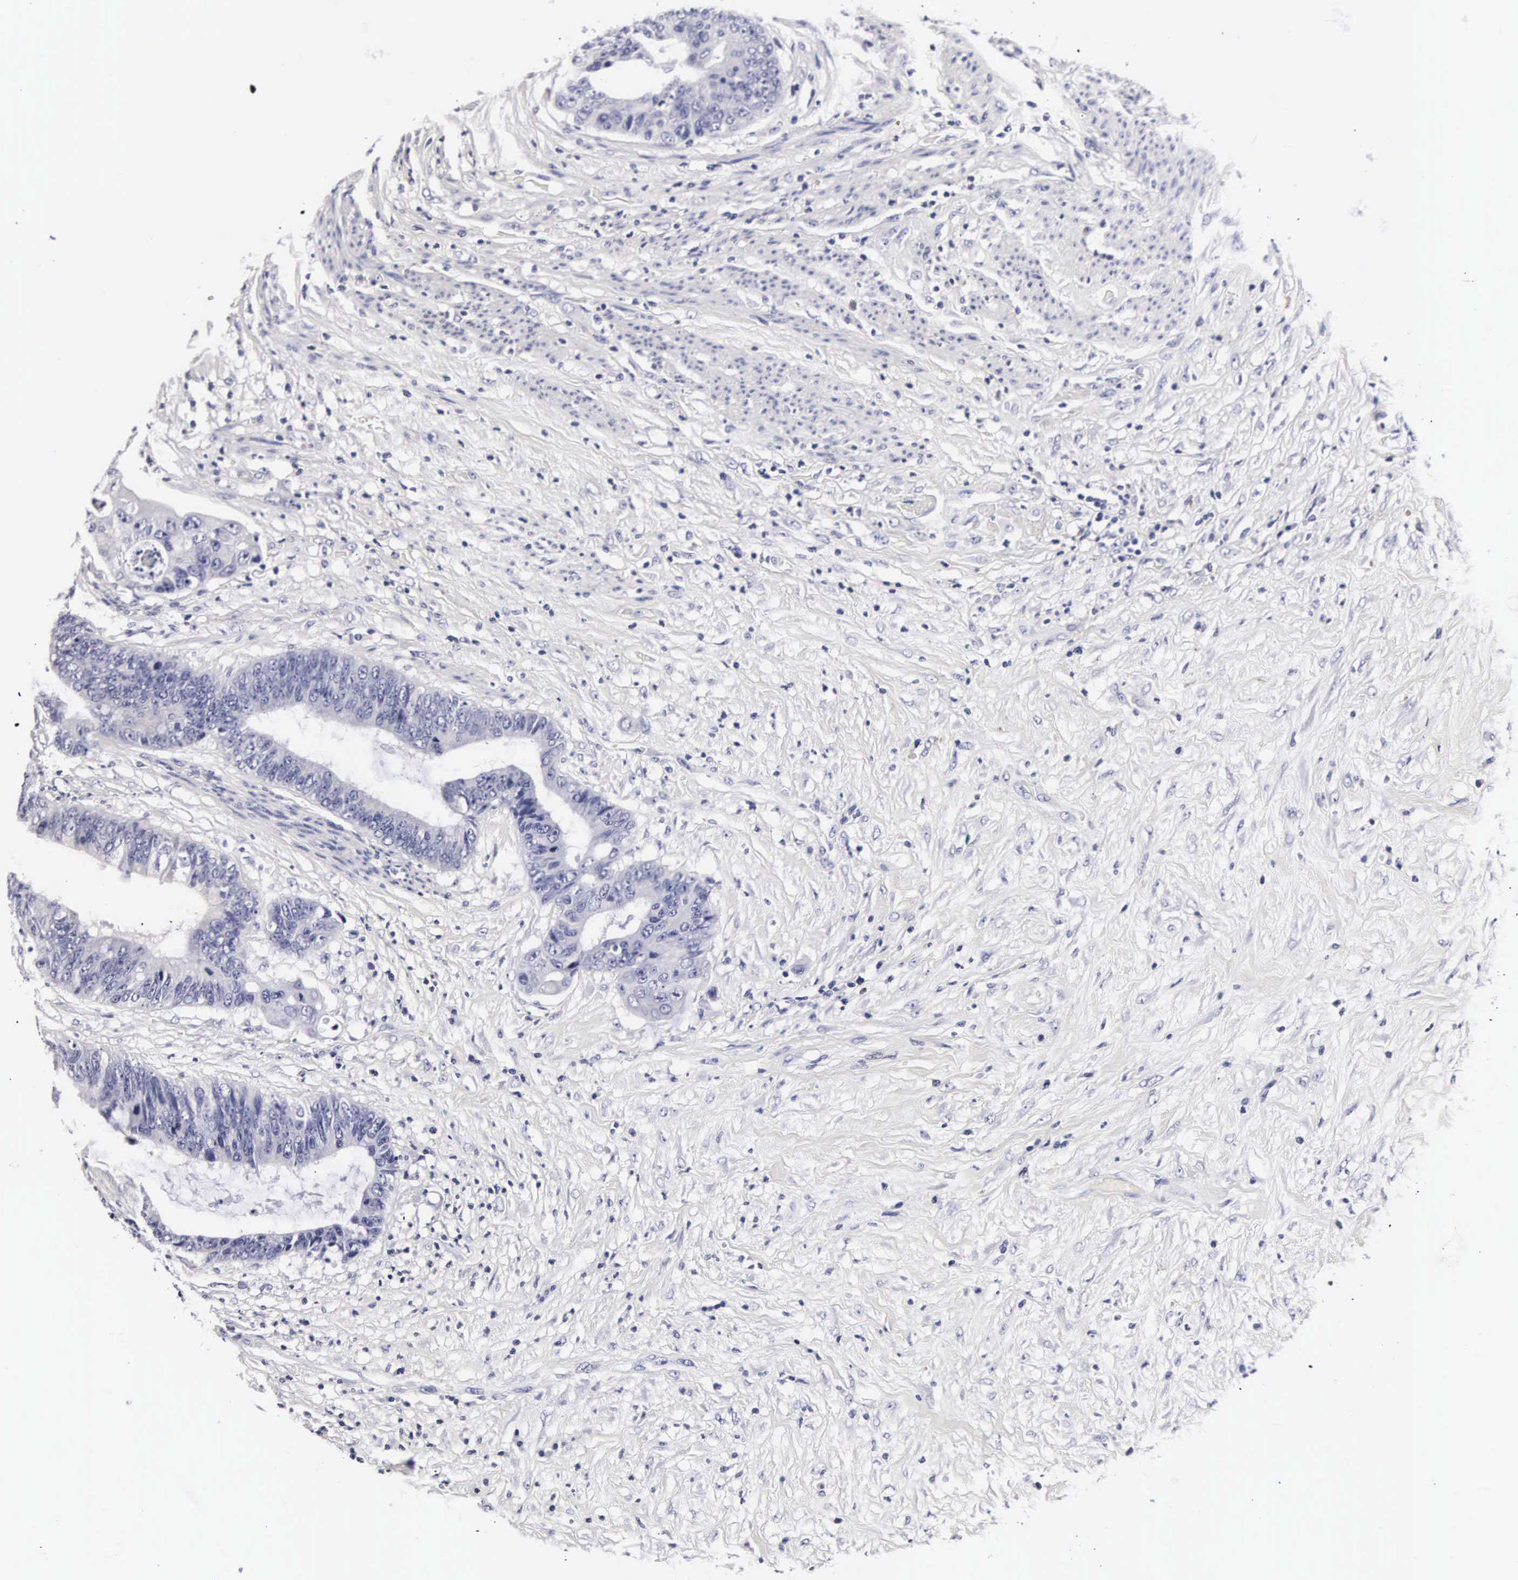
{"staining": {"intensity": "negative", "quantity": "none", "location": "none"}, "tissue": "colorectal cancer", "cell_type": "Tumor cells", "image_type": "cancer", "snomed": [{"axis": "morphology", "description": "Adenocarcinoma, NOS"}, {"axis": "topography", "description": "Rectum"}], "caption": "This is an IHC image of adenocarcinoma (colorectal). There is no expression in tumor cells.", "gene": "RNASE6", "patient": {"sex": "female", "age": 65}}